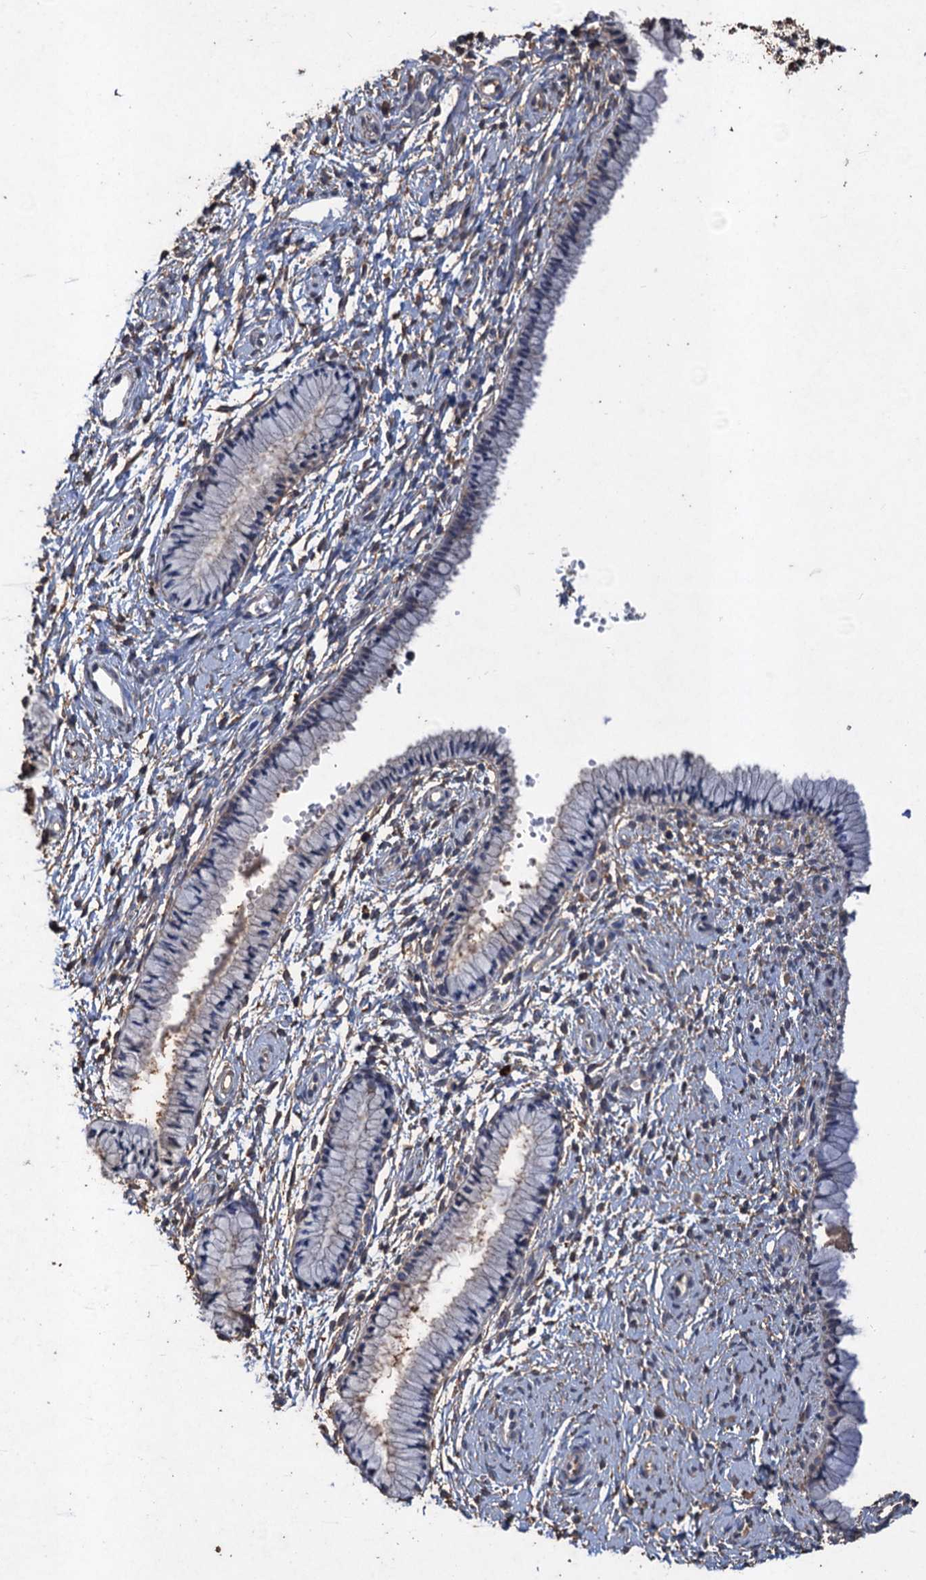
{"staining": {"intensity": "weak", "quantity": "25%-75%", "location": "cytoplasmic/membranous"}, "tissue": "cervix", "cell_type": "Glandular cells", "image_type": "normal", "snomed": [{"axis": "morphology", "description": "Normal tissue, NOS"}, {"axis": "topography", "description": "Cervix"}], "caption": "Brown immunohistochemical staining in normal human cervix exhibits weak cytoplasmic/membranous expression in about 25%-75% of glandular cells. The staining was performed using DAB (3,3'-diaminobenzidine) to visualize the protein expression in brown, while the nuclei were stained in blue with hematoxylin (Magnification: 20x).", "gene": "SCUBE3", "patient": {"sex": "female", "age": 33}}